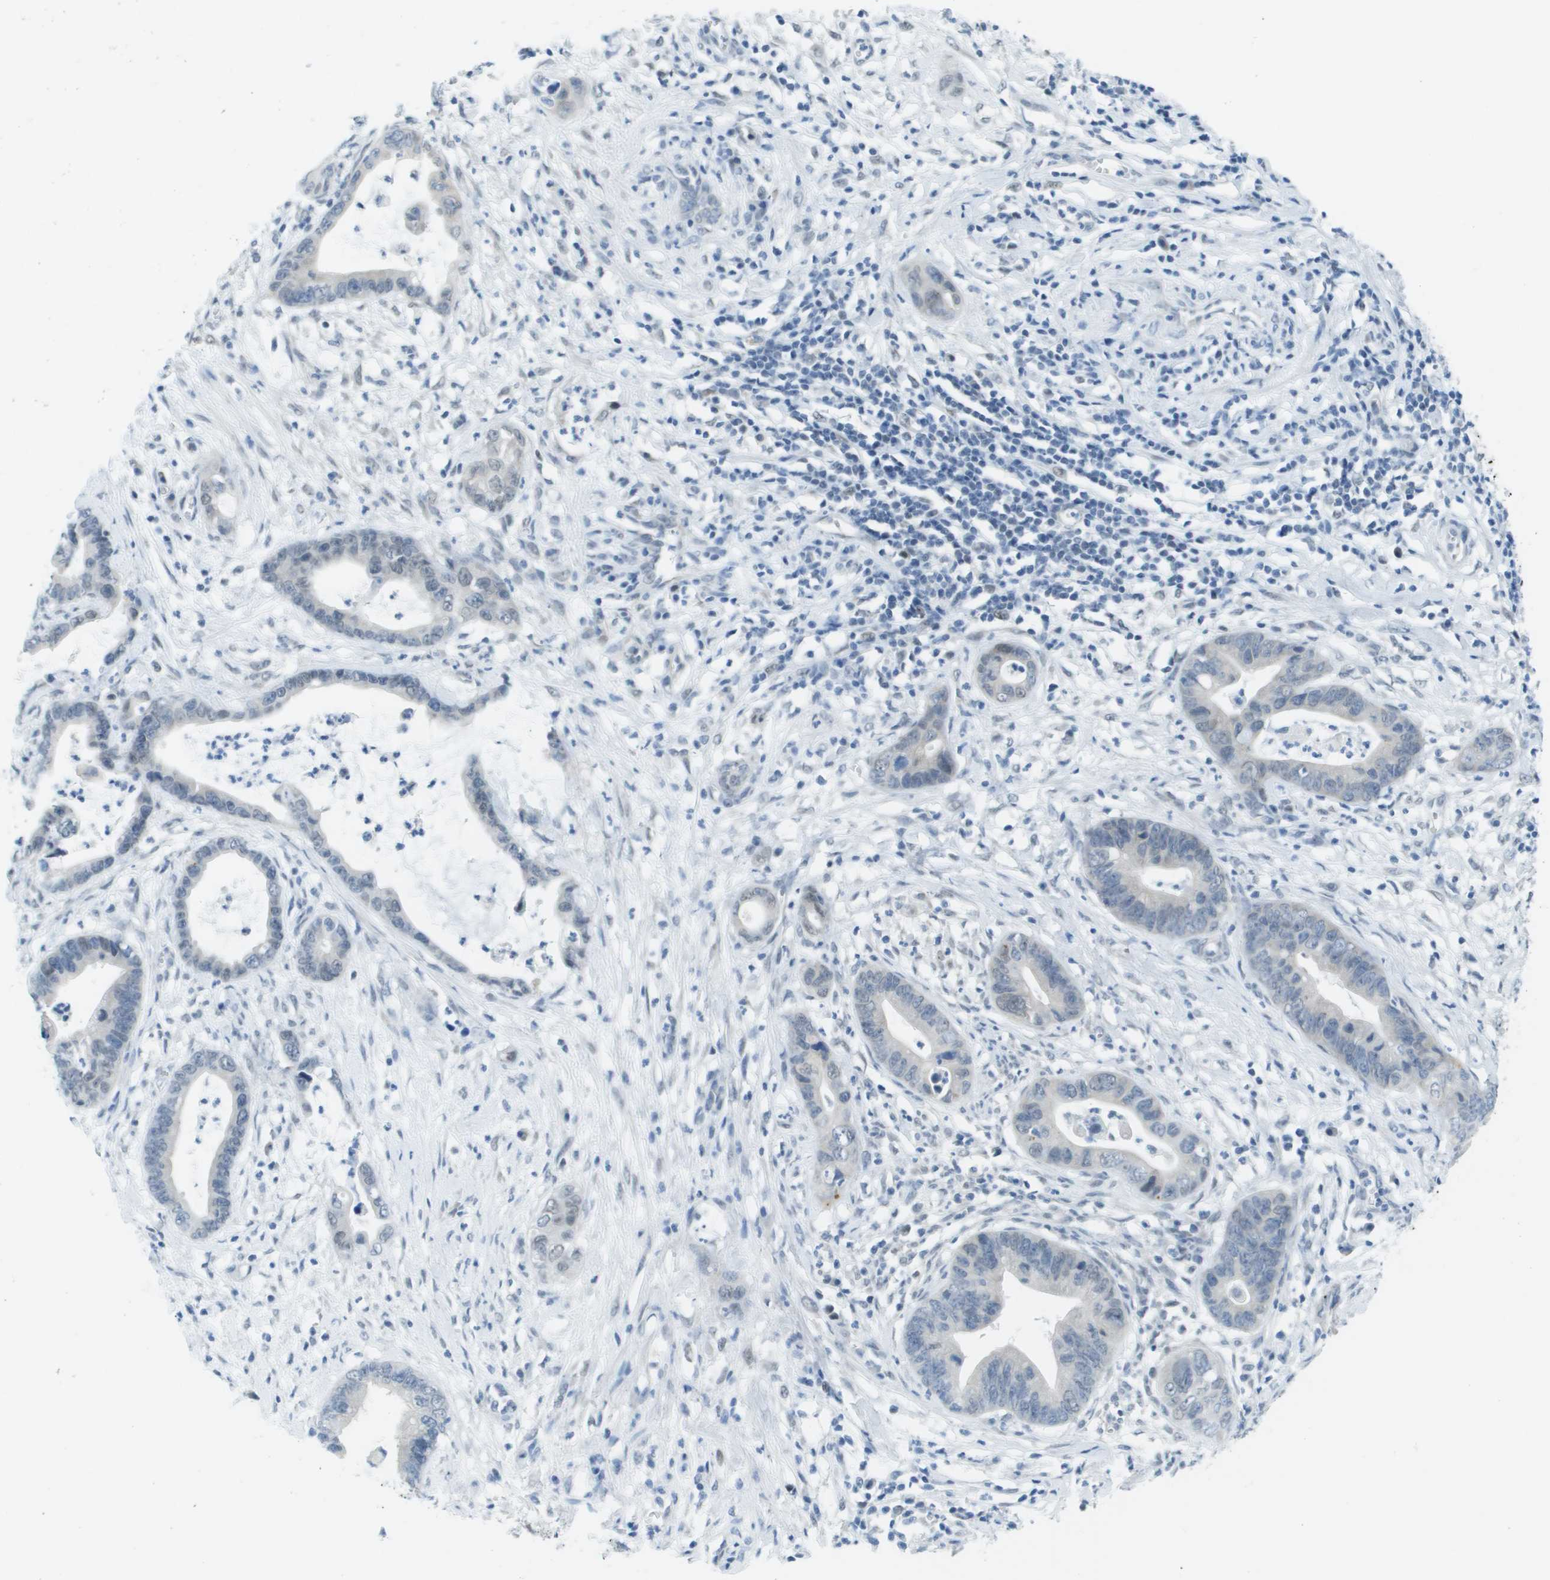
{"staining": {"intensity": "negative", "quantity": "none", "location": "none"}, "tissue": "cervical cancer", "cell_type": "Tumor cells", "image_type": "cancer", "snomed": [{"axis": "morphology", "description": "Adenocarcinoma, NOS"}, {"axis": "topography", "description": "Cervix"}], "caption": "Immunohistochemical staining of human cervical cancer displays no significant expression in tumor cells.", "gene": "ARID1B", "patient": {"sex": "female", "age": 44}}